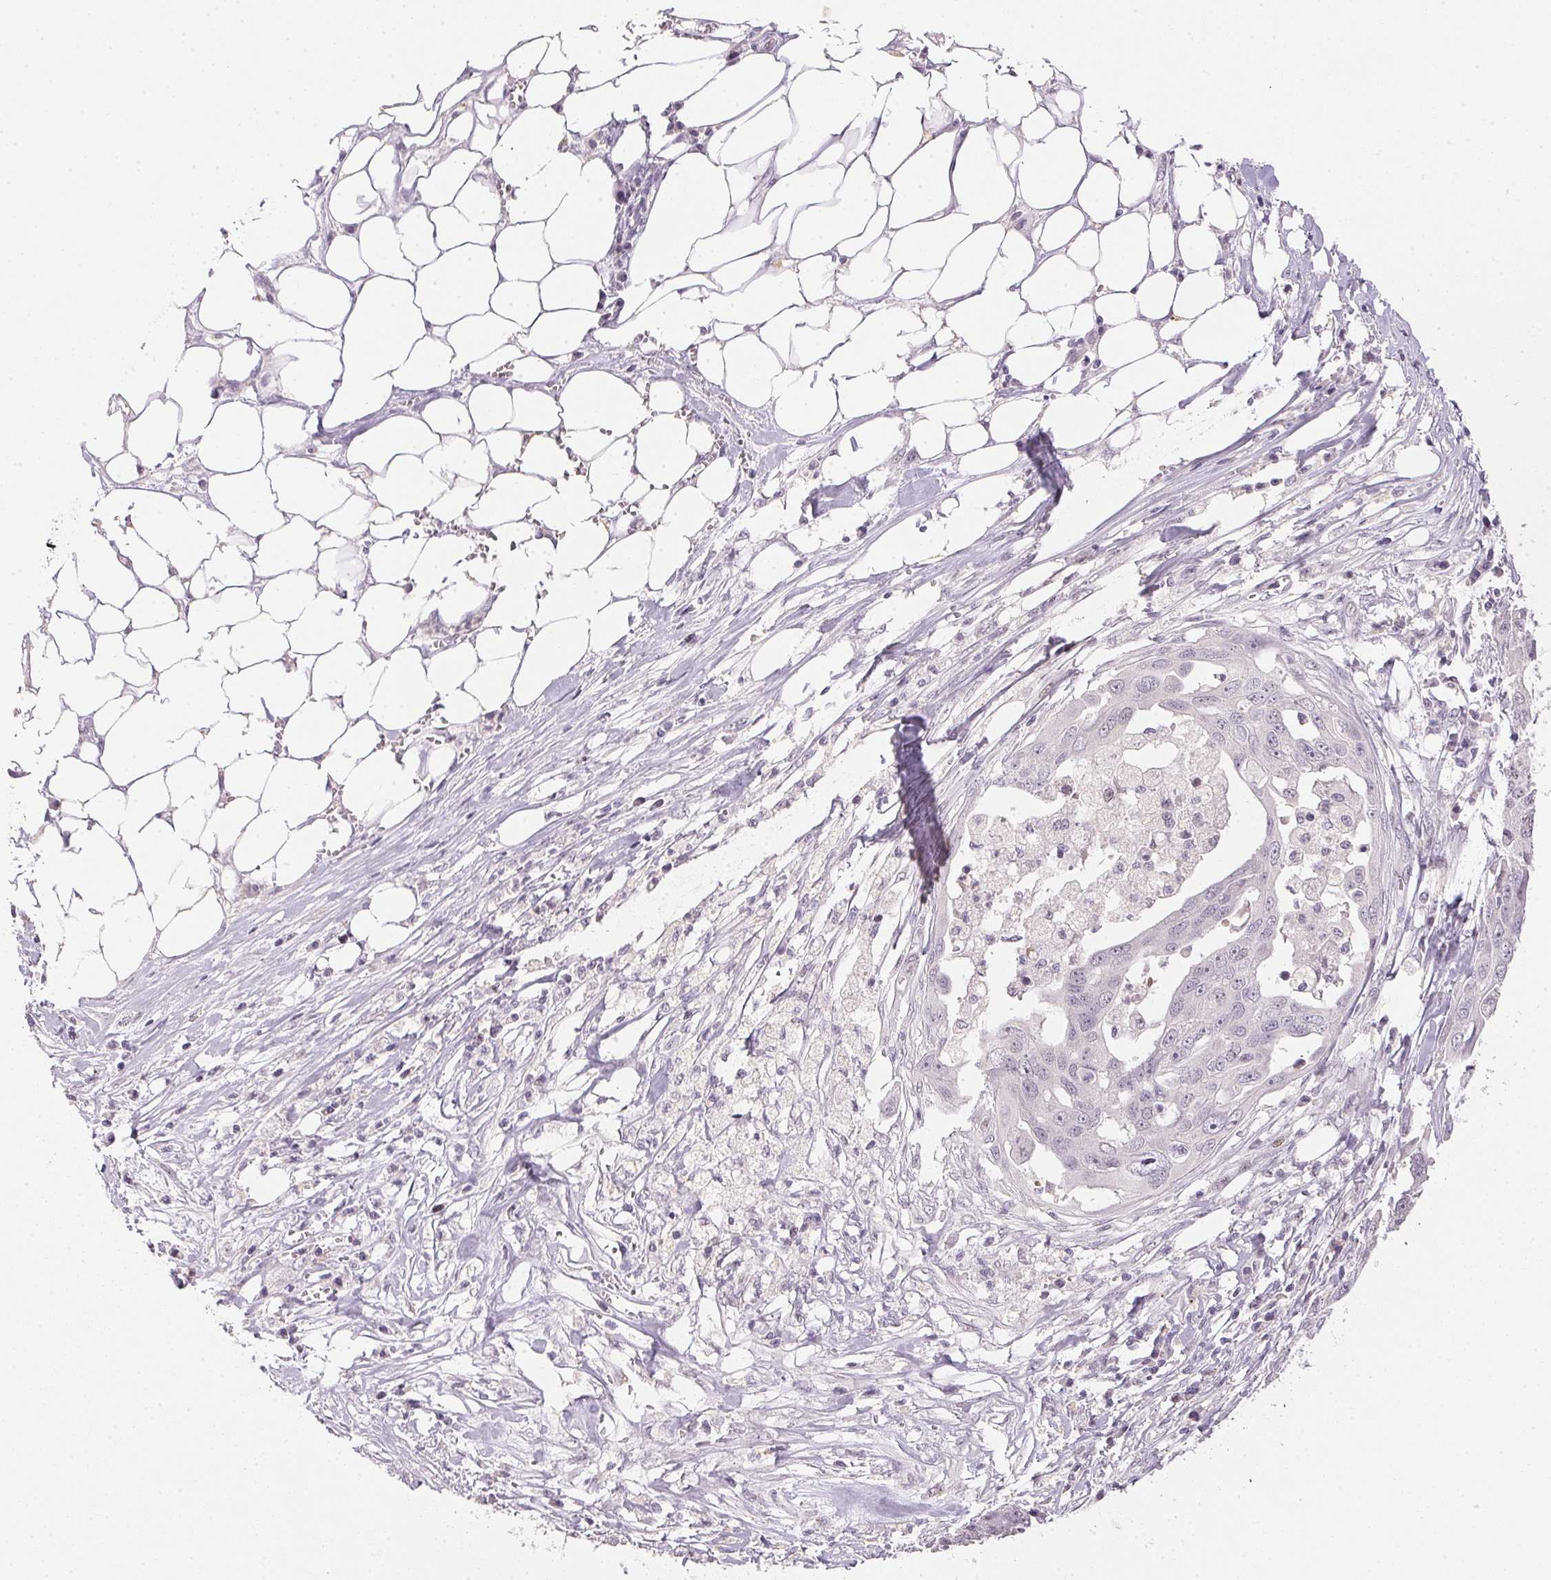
{"staining": {"intensity": "negative", "quantity": "none", "location": "none"}, "tissue": "ovarian cancer", "cell_type": "Tumor cells", "image_type": "cancer", "snomed": [{"axis": "morphology", "description": "Carcinoma, endometroid"}, {"axis": "topography", "description": "Ovary"}], "caption": "DAB (3,3'-diaminobenzidine) immunohistochemical staining of human ovarian cancer reveals no significant expression in tumor cells. The staining was performed using DAB to visualize the protein expression in brown, while the nuclei were stained in blue with hematoxylin (Magnification: 20x).", "gene": "POLR3G", "patient": {"sex": "female", "age": 70}}